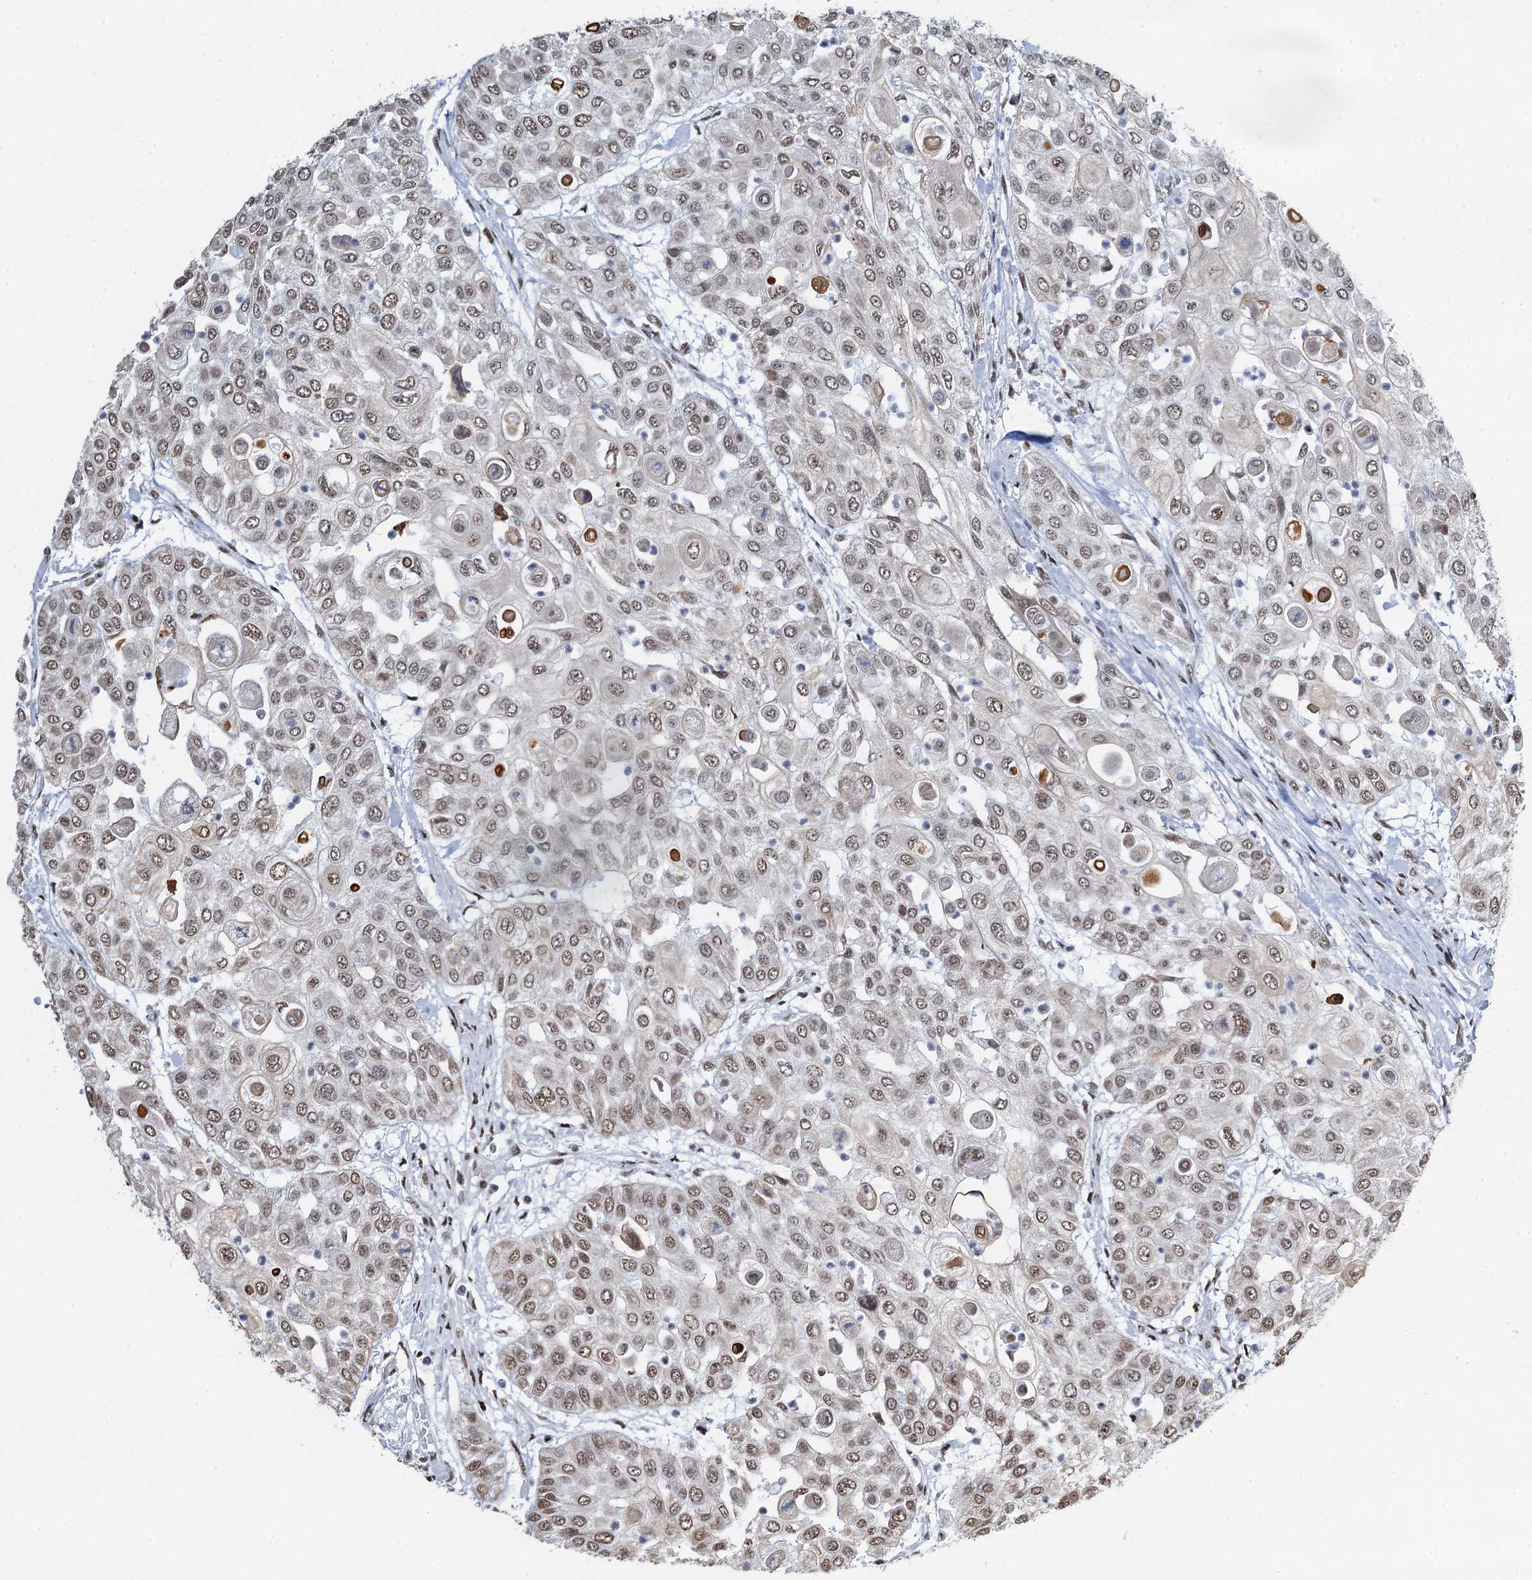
{"staining": {"intensity": "moderate", "quantity": "25%-75%", "location": "nuclear"}, "tissue": "urothelial cancer", "cell_type": "Tumor cells", "image_type": "cancer", "snomed": [{"axis": "morphology", "description": "Urothelial carcinoma, High grade"}, {"axis": "topography", "description": "Urinary bladder"}], "caption": "Immunohistochemistry (IHC) (DAB) staining of high-grade urothelial carcinoma exhibits moderate nuclear protein expression in approximately 25%-75% of tumor cells.", "gene": "ZNF609", "patient": {"sex": "female", "age": 79}}